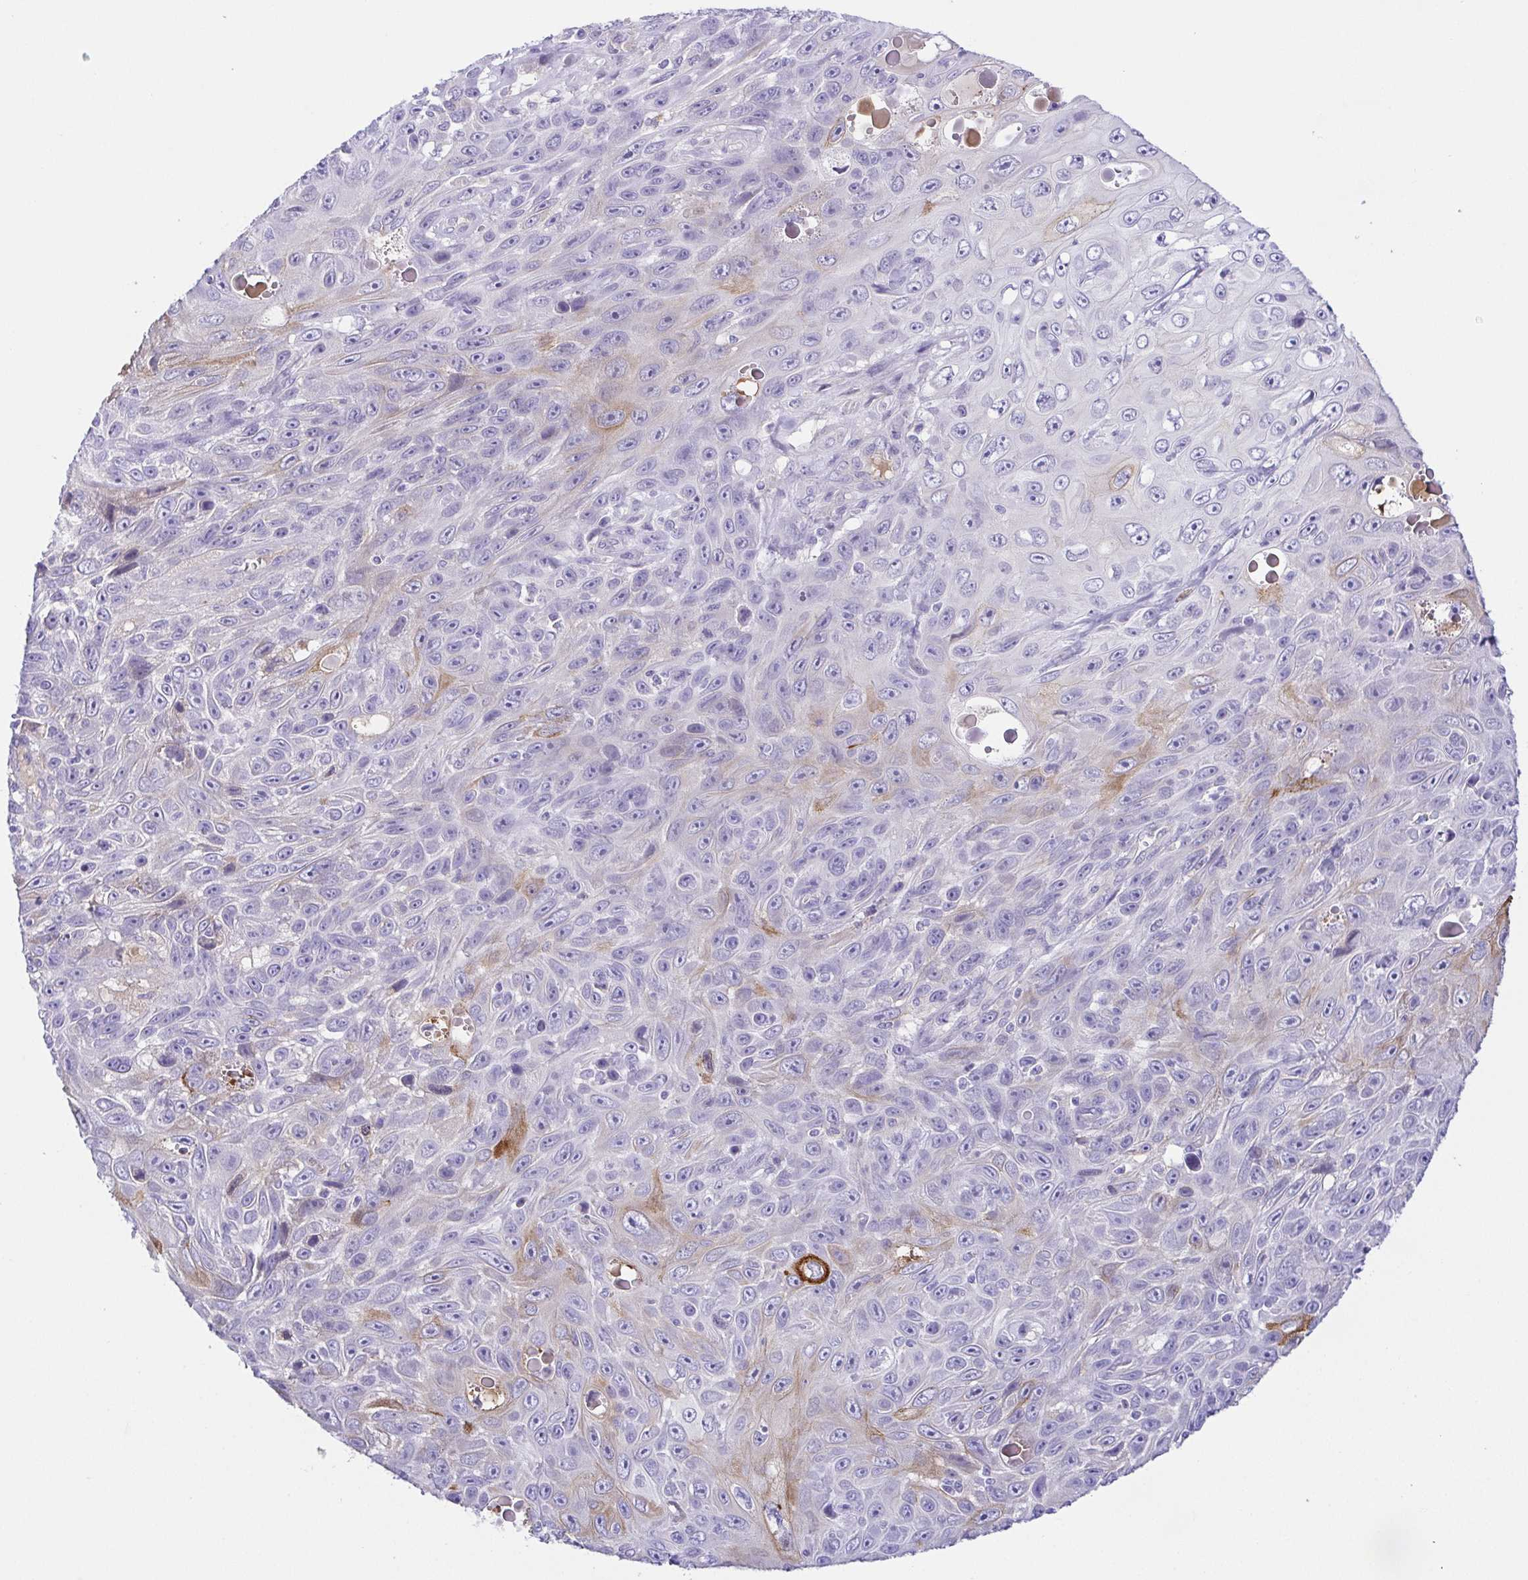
{"staining": {"intensity": "moderate", "quantity": "<25%", "location": "cytoplasmic/membranous"}, "tissue": "skin cancer", "cell_type": "Tumor cells", "image_type": "cancer", "snomed": [{"axis": "morphology", "description": "Squamous cell carcinoma, NOS"}, {"axis": "topography", "description": "Skin"}], "caption": "A brown stain highlights moderate cytoplasmic/membranous expression of a protein in skin cancer tumor cells.", "gene": "KRTDAP", "patient": {"sex": "male", "age": 82}}